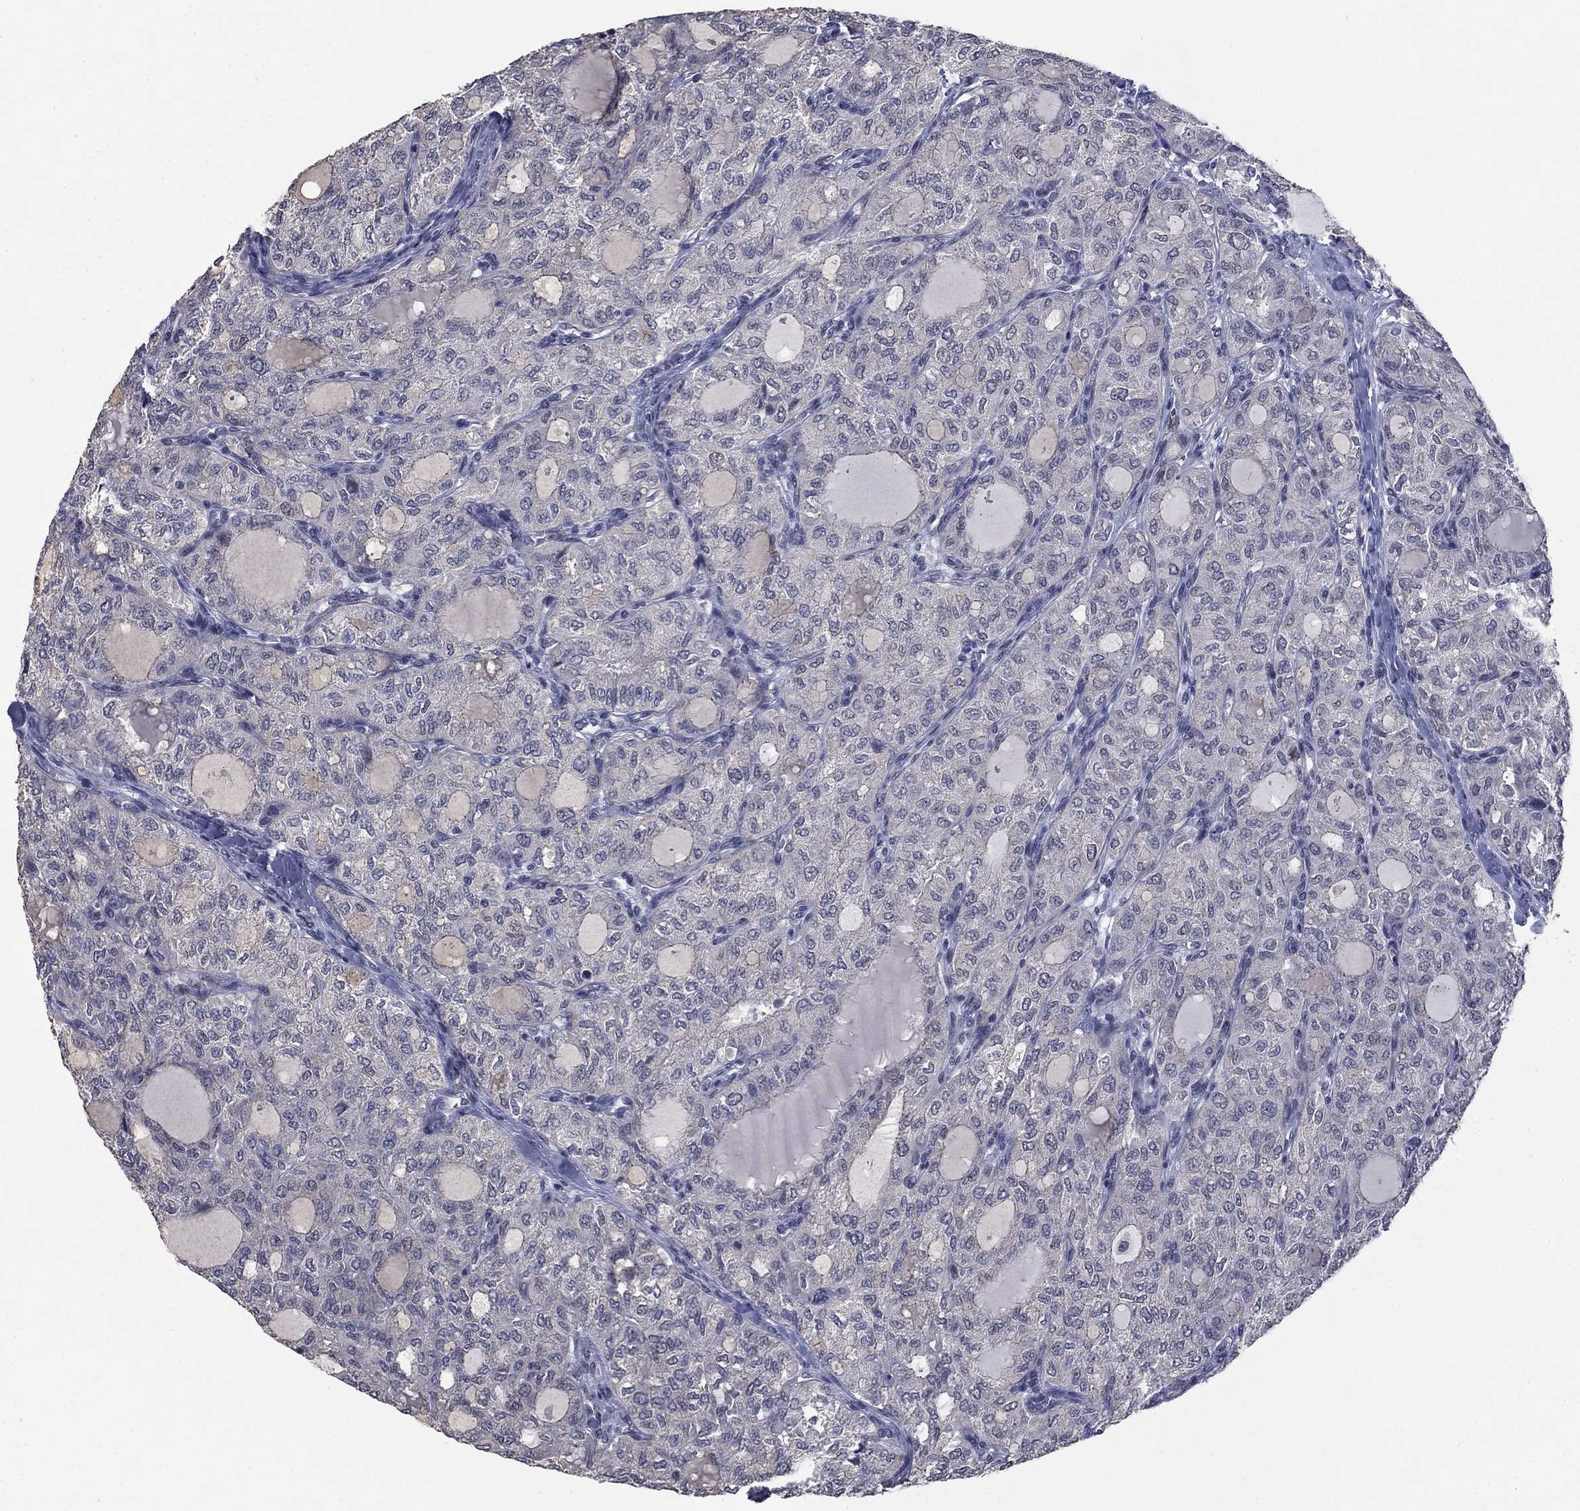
{"staining": {"intensity": "negative", "quantity": "none", "location": "none"}, "tissue": "thyroid cancer", "cell_type": "Tumor cells", "image_type": "cancer", "snomed": [{"axis": "morphology", "description": "Follicular adenoma carcinoma, NOS"}, {"axis": "topography", "description": "Thyroid gland"}], "caption": "Tumor cells show no significant expression in thyroid cancer (follicular adenoma carcinoma). (DAB (3,3'-diaminobenzidine) immunohistochemistry (IHC) with hematoxylin counter stain).", "gene": "SPATA33", "patient": {"sex": "male", "age": 75}}